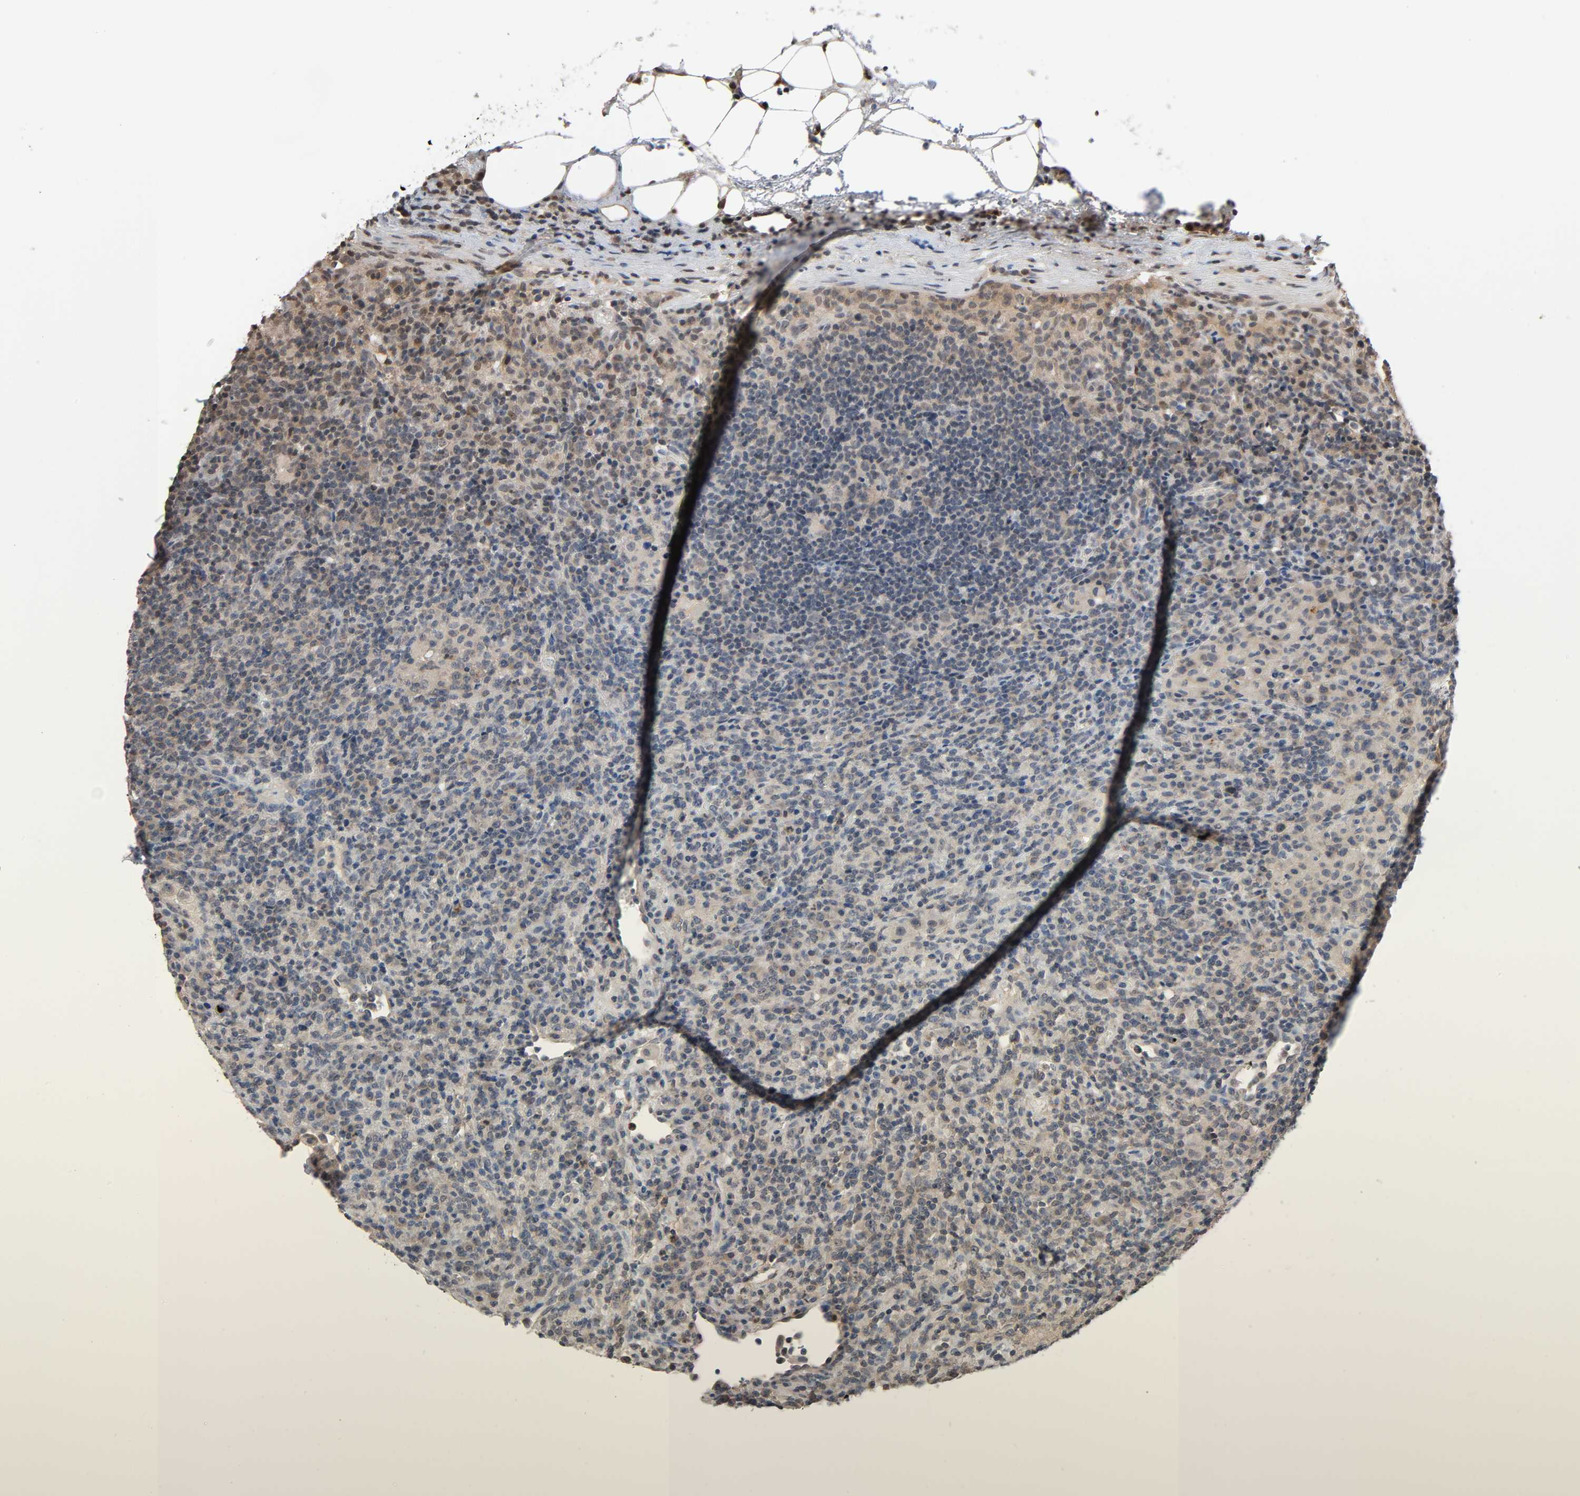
{"staining": {"intensity": "weak", "quantity": "25%-75%", "location": "cytoplasmic/membranous,nuclear"}, "tissue": "lymphoma", "cell_type": "Tumor cells", "image_type": "cancer", "snomed": [{"axis": "morphology", "description": "Hodgkin's disease, NOS"}, {"axis": "topography", "description": "Lymph node"}], "caption": "Tumor cells demonstrate weak cytoplasmic/membranous and nuclear staining in approximately 25%-75% of cells in Hodgkin's disease.", "gene": "NEDD8", "patient": {"sex": "male", "age": 65}}